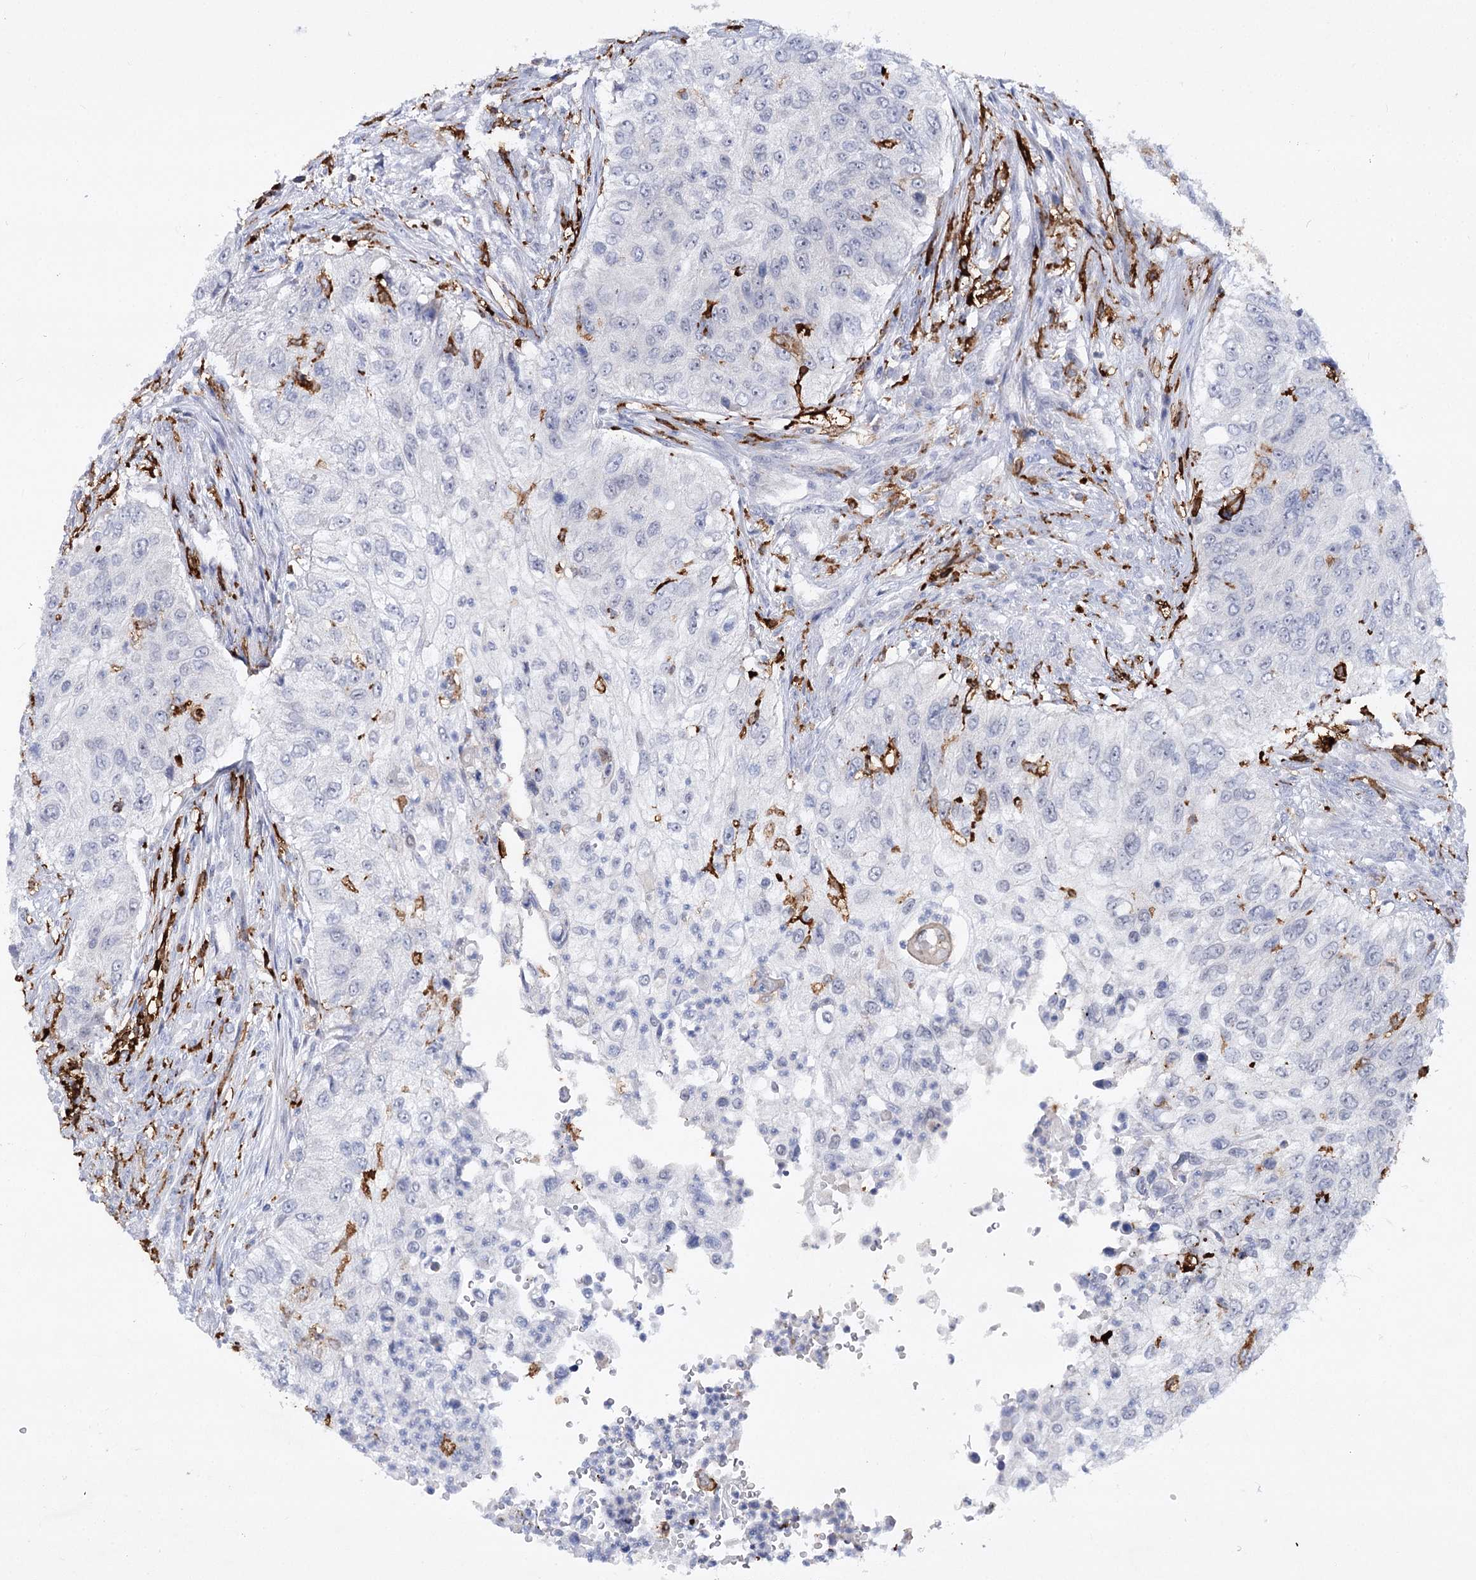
{"staining": {"intensity": "negative", "quantity": "none", "location": "none"}, "tissue": "urothelial cancer", "cell_type": "Tumor cells", "image_type": "cancer", "snomed": [{"axis": "morphology", "description": "Urothelial carcinoma, High grade"}, {"axis": "topography", "description": "Urinary bladder"}], "caption": "Immunohistochemistry photomicrograph of urothelial cancer stained for a protein (brown), which displays no staining in tumor cells.", "gene": "PIWIL4", "patient": {"sex": "female", "age": 60}}